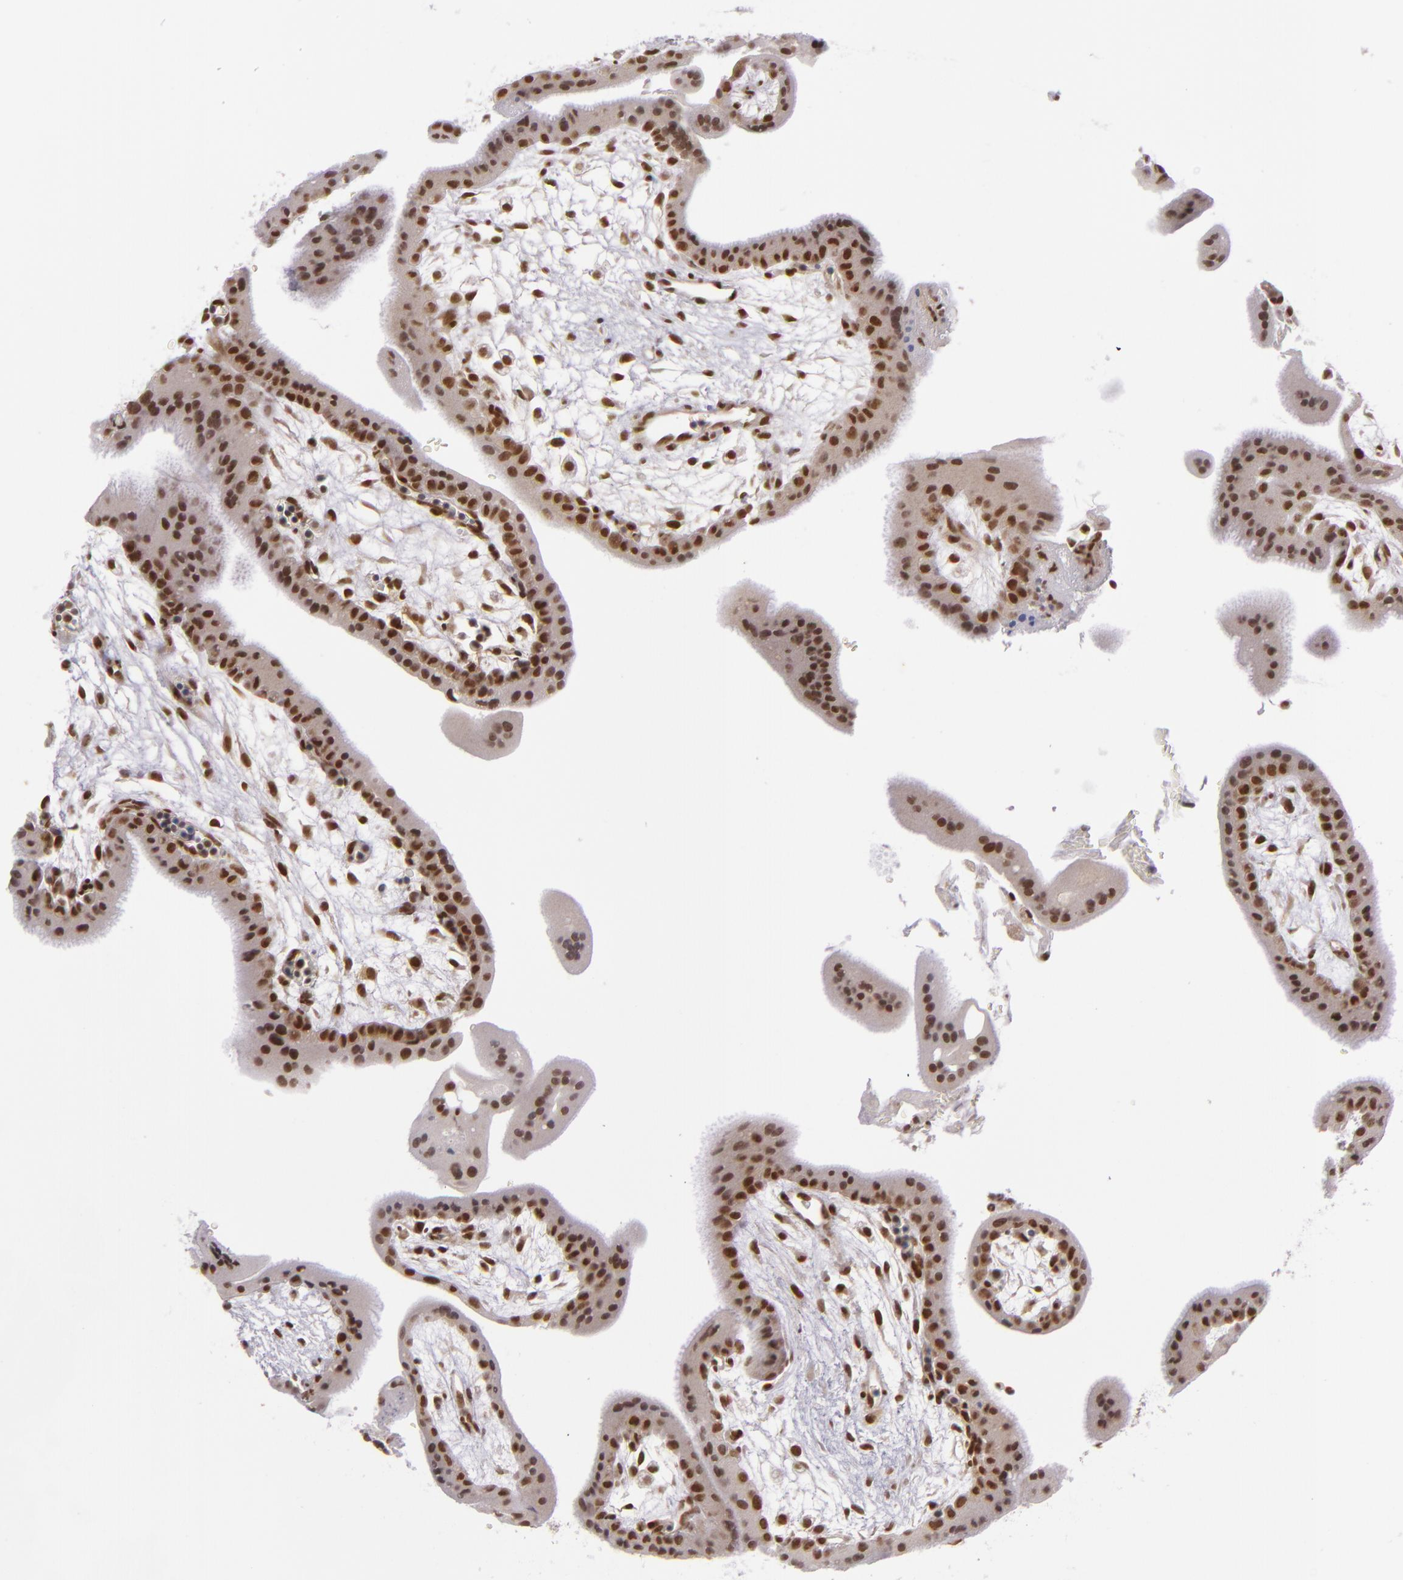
{"staining": {"intensity": "moderate", "quantity": ">75%", "location": "nuclear"}, "tissue": "placenta", "cell_type": "Decidual cells", "image_type": "normal", "snomed": [{"axis": "morphology", "description": "Normal tissue, NOS"}, {"axis": "topography", "description": "Placenta"}], "caption": "Protein analysis of normal placenta reveals moderate nuclear staining in approximately >75% of decidual cells.", "gene": "ZFX", "patient": {"sex": "female", "age": 35}}